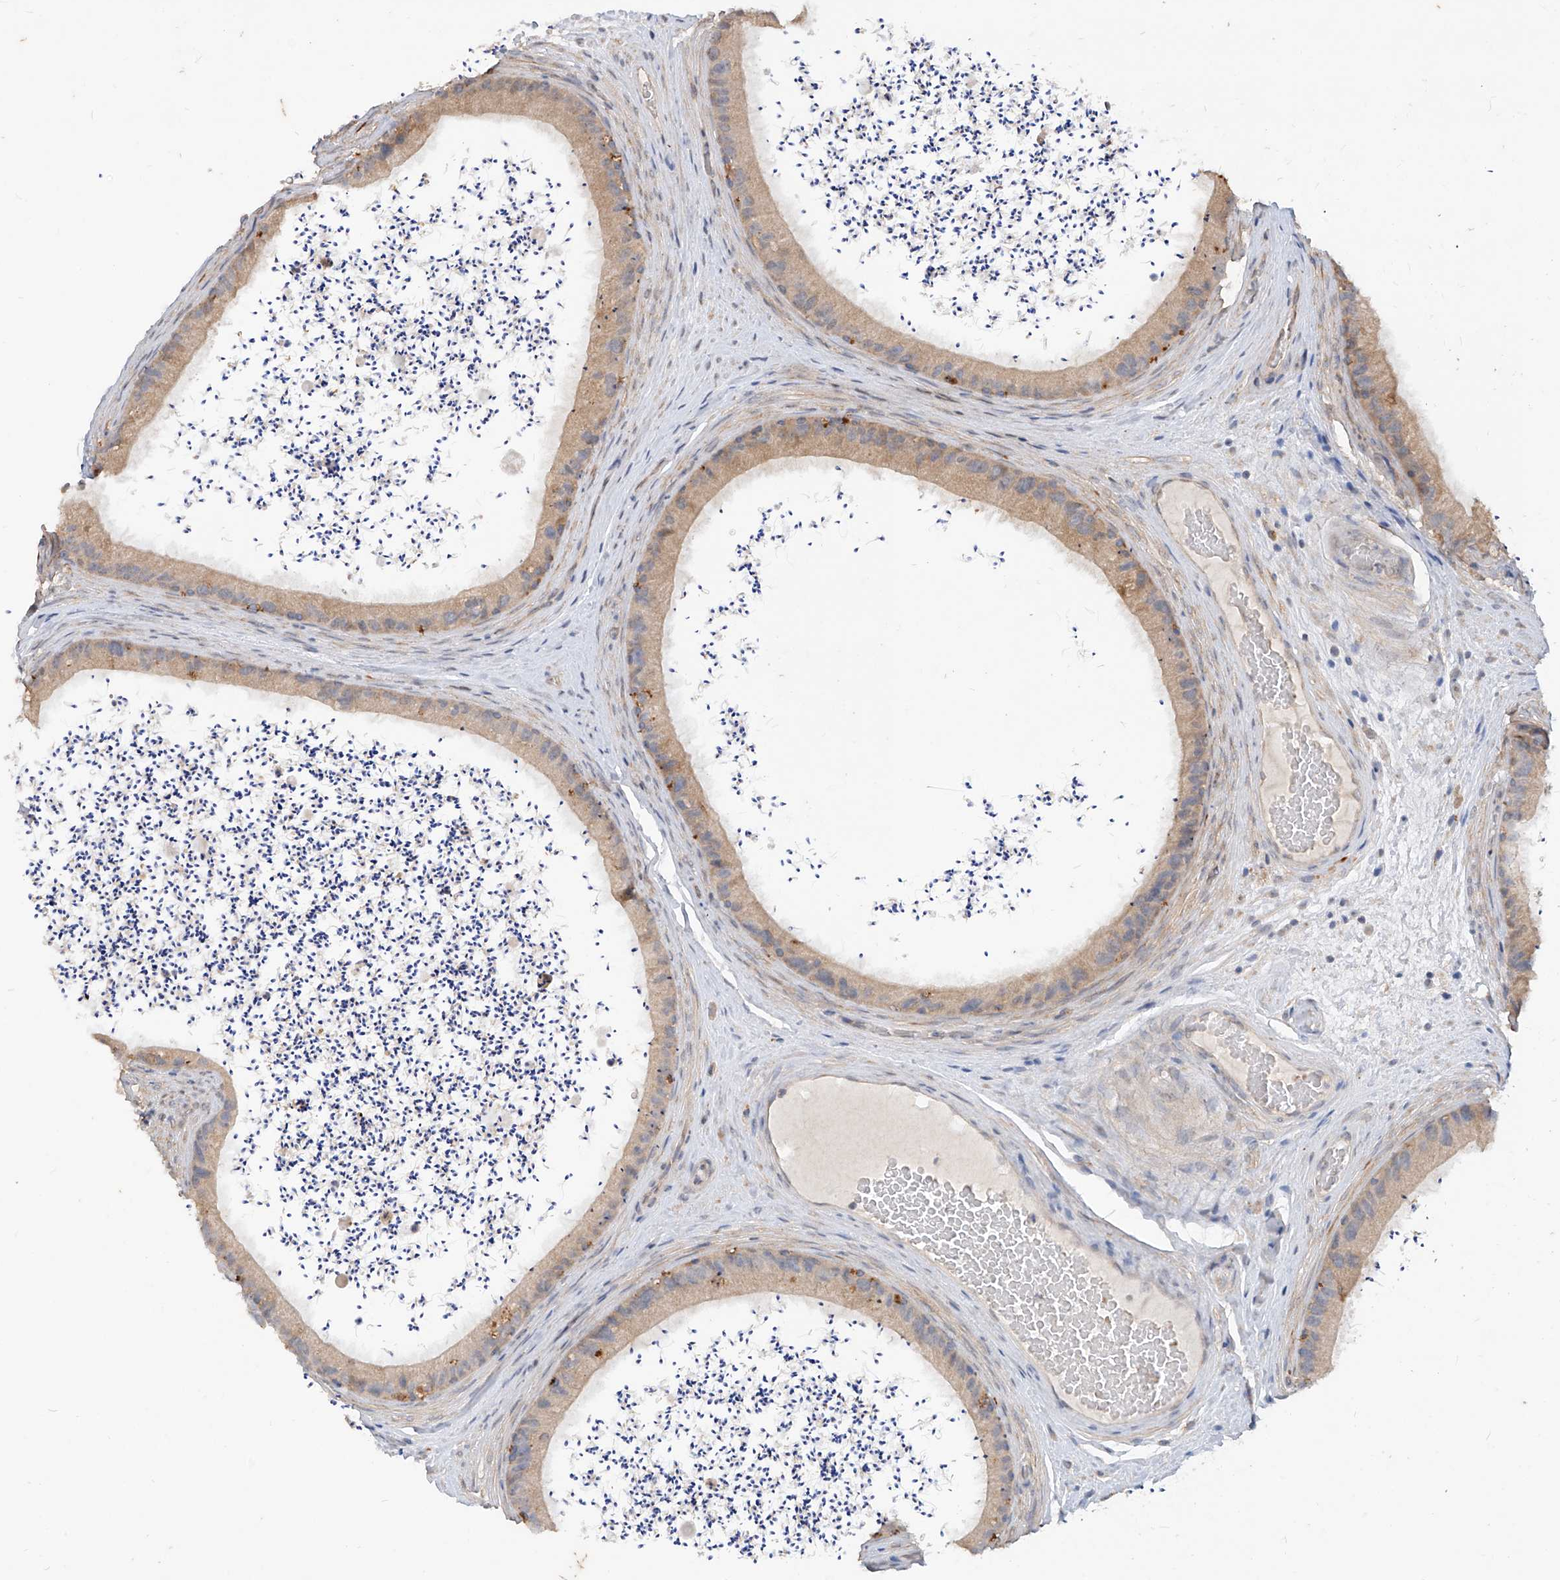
{"staining": {"intensity": "weak", "quantity": ">75%", "location": "cytoplasmic/membranous"}, "tissue": "epididymis", "cell_type": "Glandular cells", "image_type": "normal", "snomed": [{"axis": "morphology", "description": "Normal tissue, NOS"}, {"axis": "topography", "description": "Epididymis, spermatic cord, NOS"}], "caption": "This histopathology image demonstrates IHC staining of normal human epididymis, with low weak cytoplasmic/membranous staining in approximately >75% of glandular cells.", "gene": "MTUS2", "patient": {"sex": "male", "age": 50}}